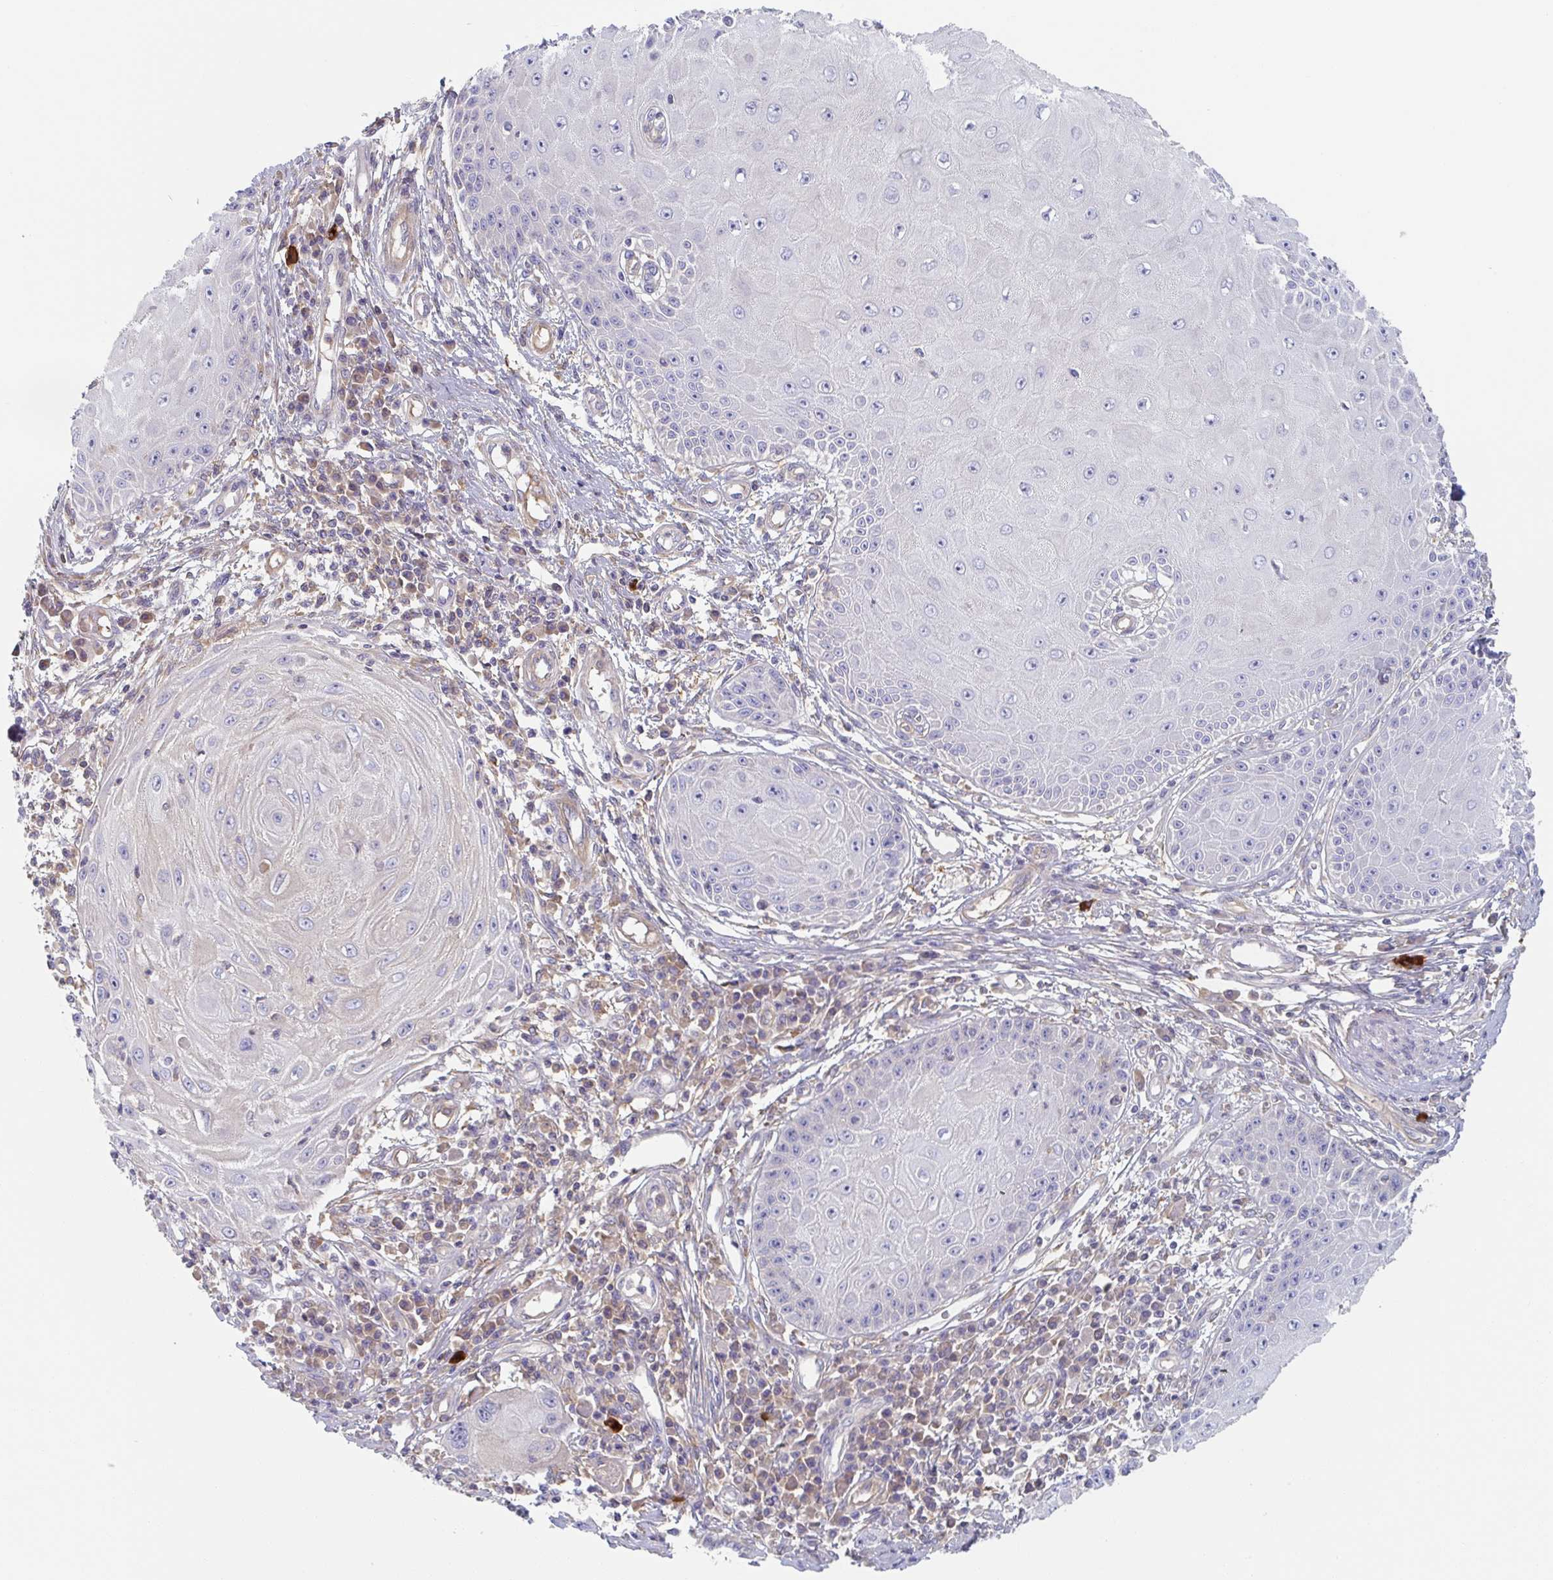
{"staining": {"intensity": "negative", "quantity": "none", "location": "none"}, "tissue": "skin cancer", "cell_type": "Tumor cells", "image_type": "cancer", "snomed": [{"axis": "morphology", "description": "Squamous cell carcinoma, NOS"}, {"axis": "topography", "description": "Skin"}, {"axis": "topography", "description": "Vulva"}], "caption": "DAB (3,3'-diaminobenzidine) immunohistochemical staining of human skin cancer (squamous cell carcinoma) demonstrates no significant staining in tumor cells. (Stains: DAB (3,3'-diaminobenzidine) immunohistochemistry with hematoxylin counter stain, Microscopy: brightfield microscopy at high magnification).", "gene": "AMPD2", "patient": {"sex": "female", "age": 44}}